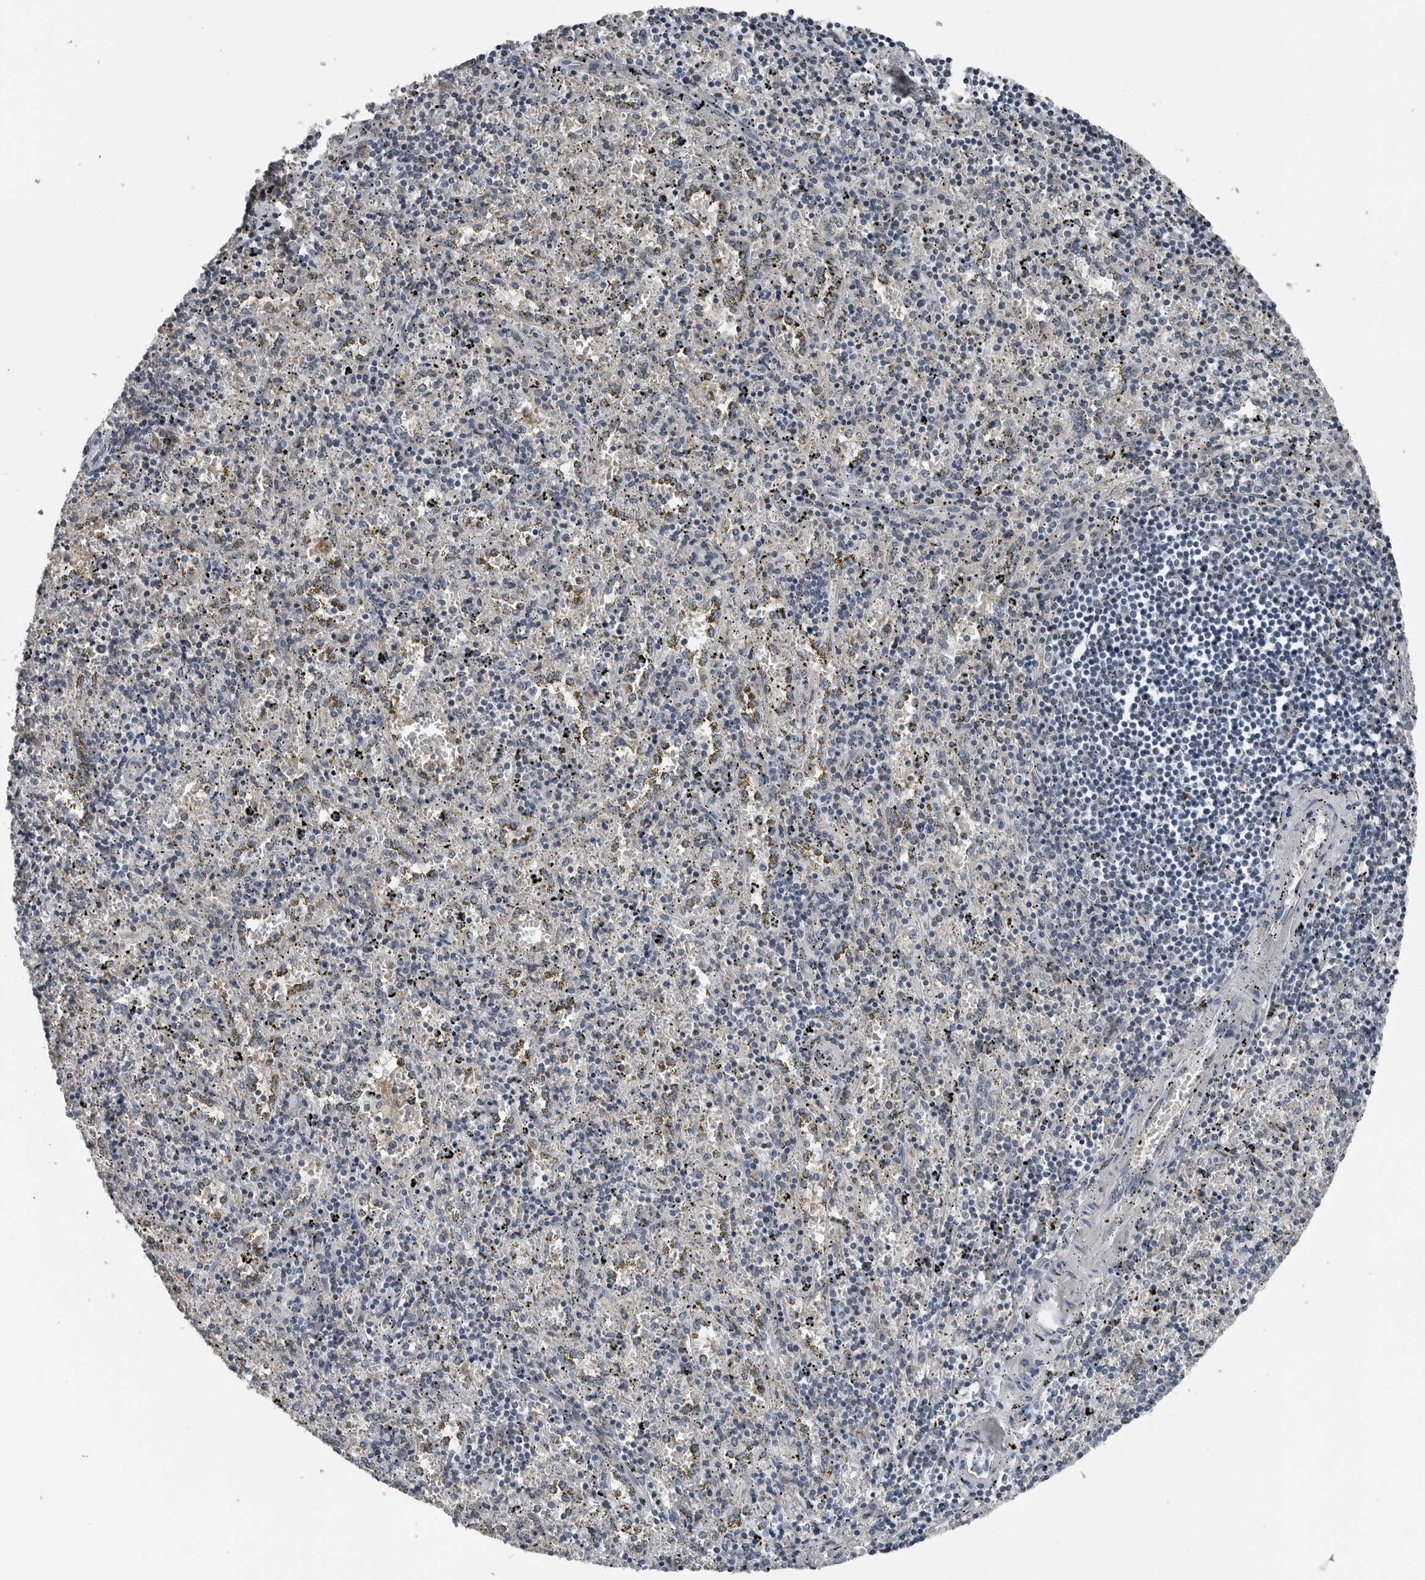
{"staining": {"intensity": "negative", "quantity": "none", "location": "none"}, "tissue": "spleen", "cell_type": "Cells in red pulp", "image_type": "normal", "snomed": [{"axis": "morphology", "description": "Normal tissue, NOS"}, {"axis": "topography", "description": "Spleen"}], "caption": "An immunohistochemistry (IHC) image of unremarkable spleen is shown. There is no staining in cells in red pulp of spleen.", "gene": "SPINK1", "patient": {"sex": "male", "age": 11}}